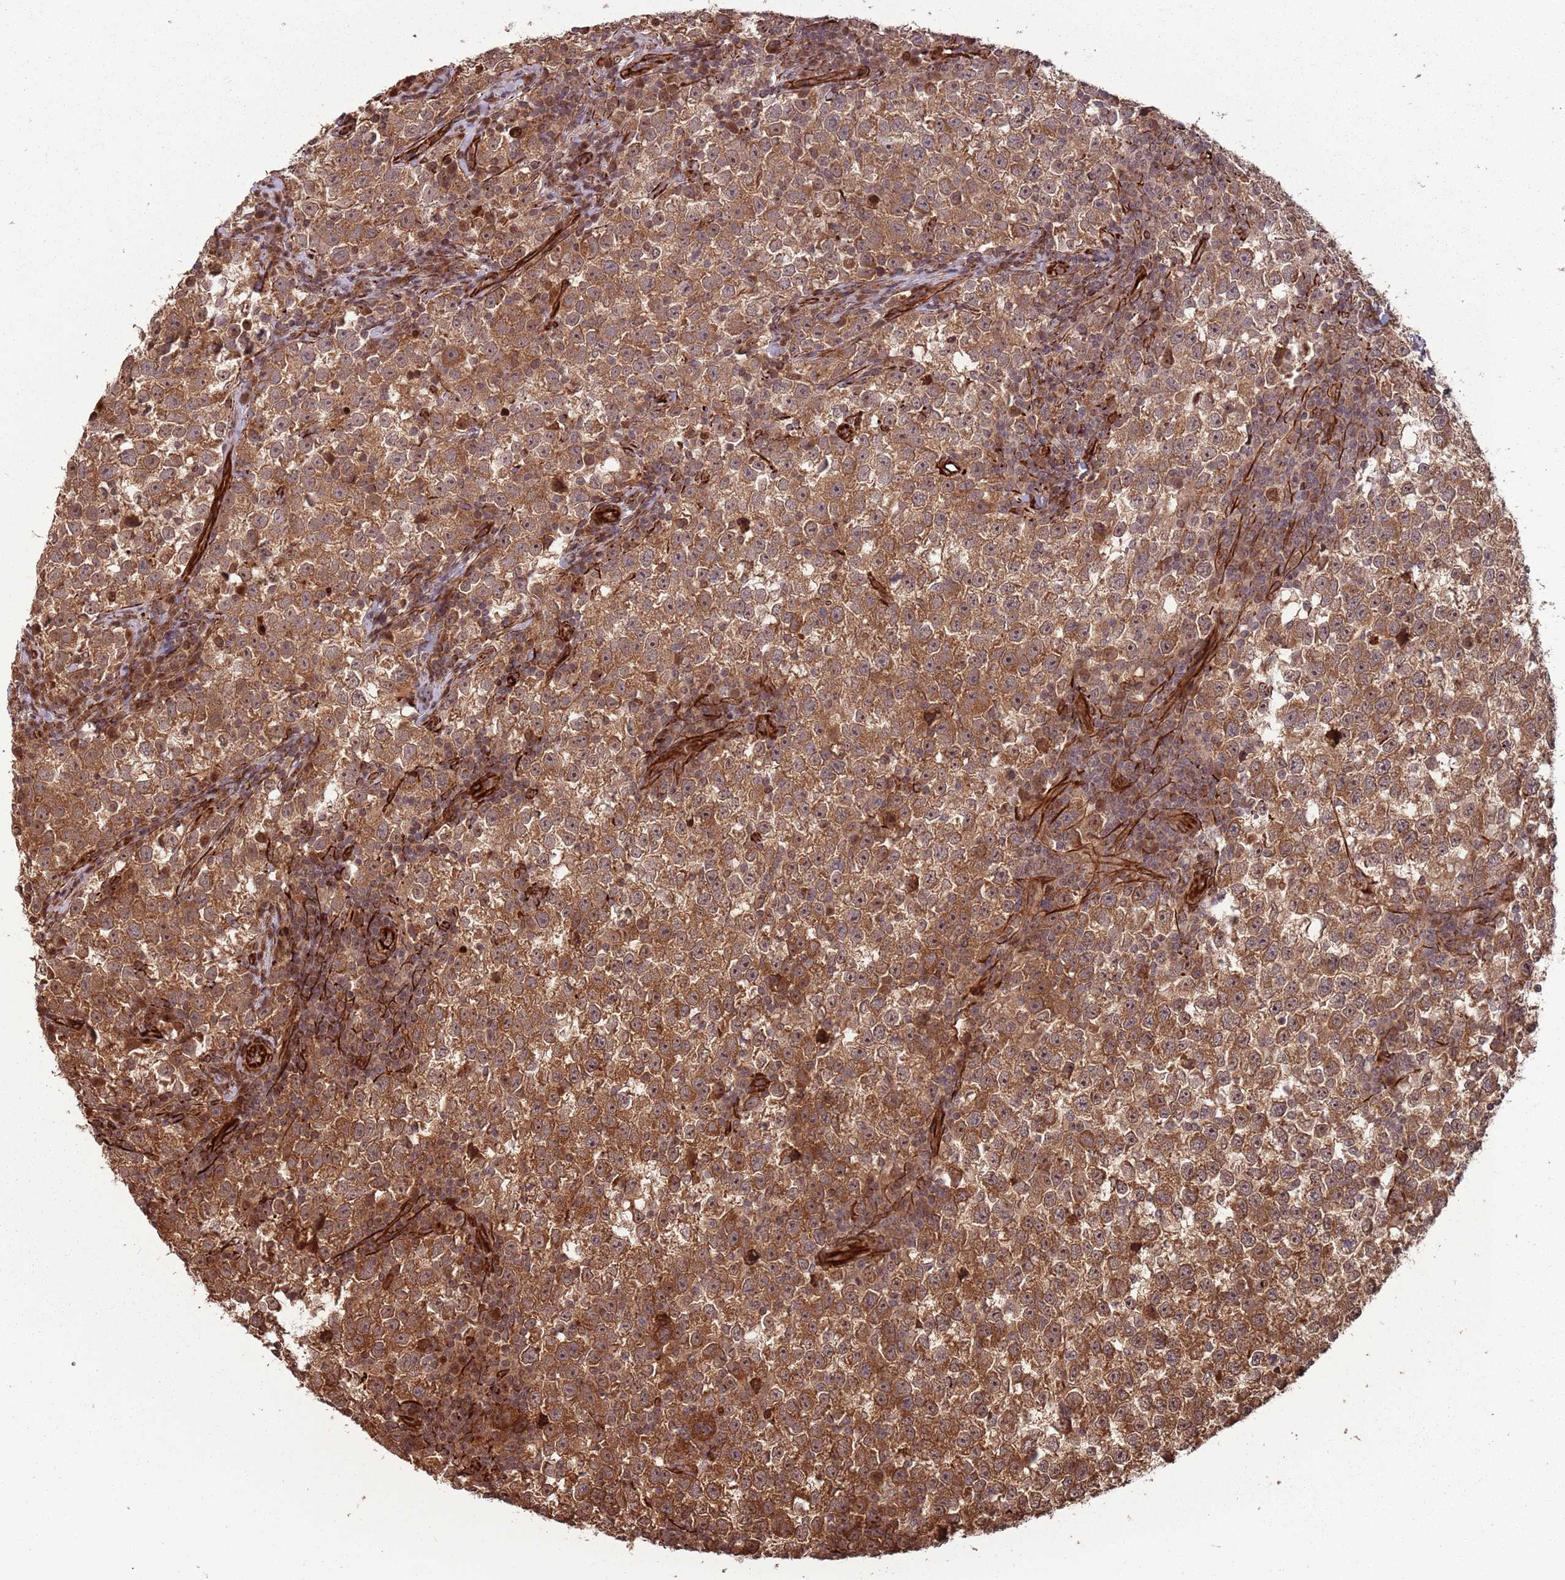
{"staining": {"intensity": "moderate", "quantity": ">75%", "location": "cytoplasmic/membranous,nuclear"}, "tissue": "testis cancer", "cell_type": "Tumor cells", "image_type": "cancer", "snomed": [{"axis": "morphology", "description": "Normal tissue, NOS"}, {"axis": "morphology", "description": "Seminoma, NOS"}, {"axis": "topography", "description": "Testis"}], "caption": "Tumor cells reveal moderate cytoplasmic/membranous and nuclear expression in about >75% of cells in testis seminoma.", "gene": "ADAMTS3", "patient": {"sex": "male", "age": 43}}